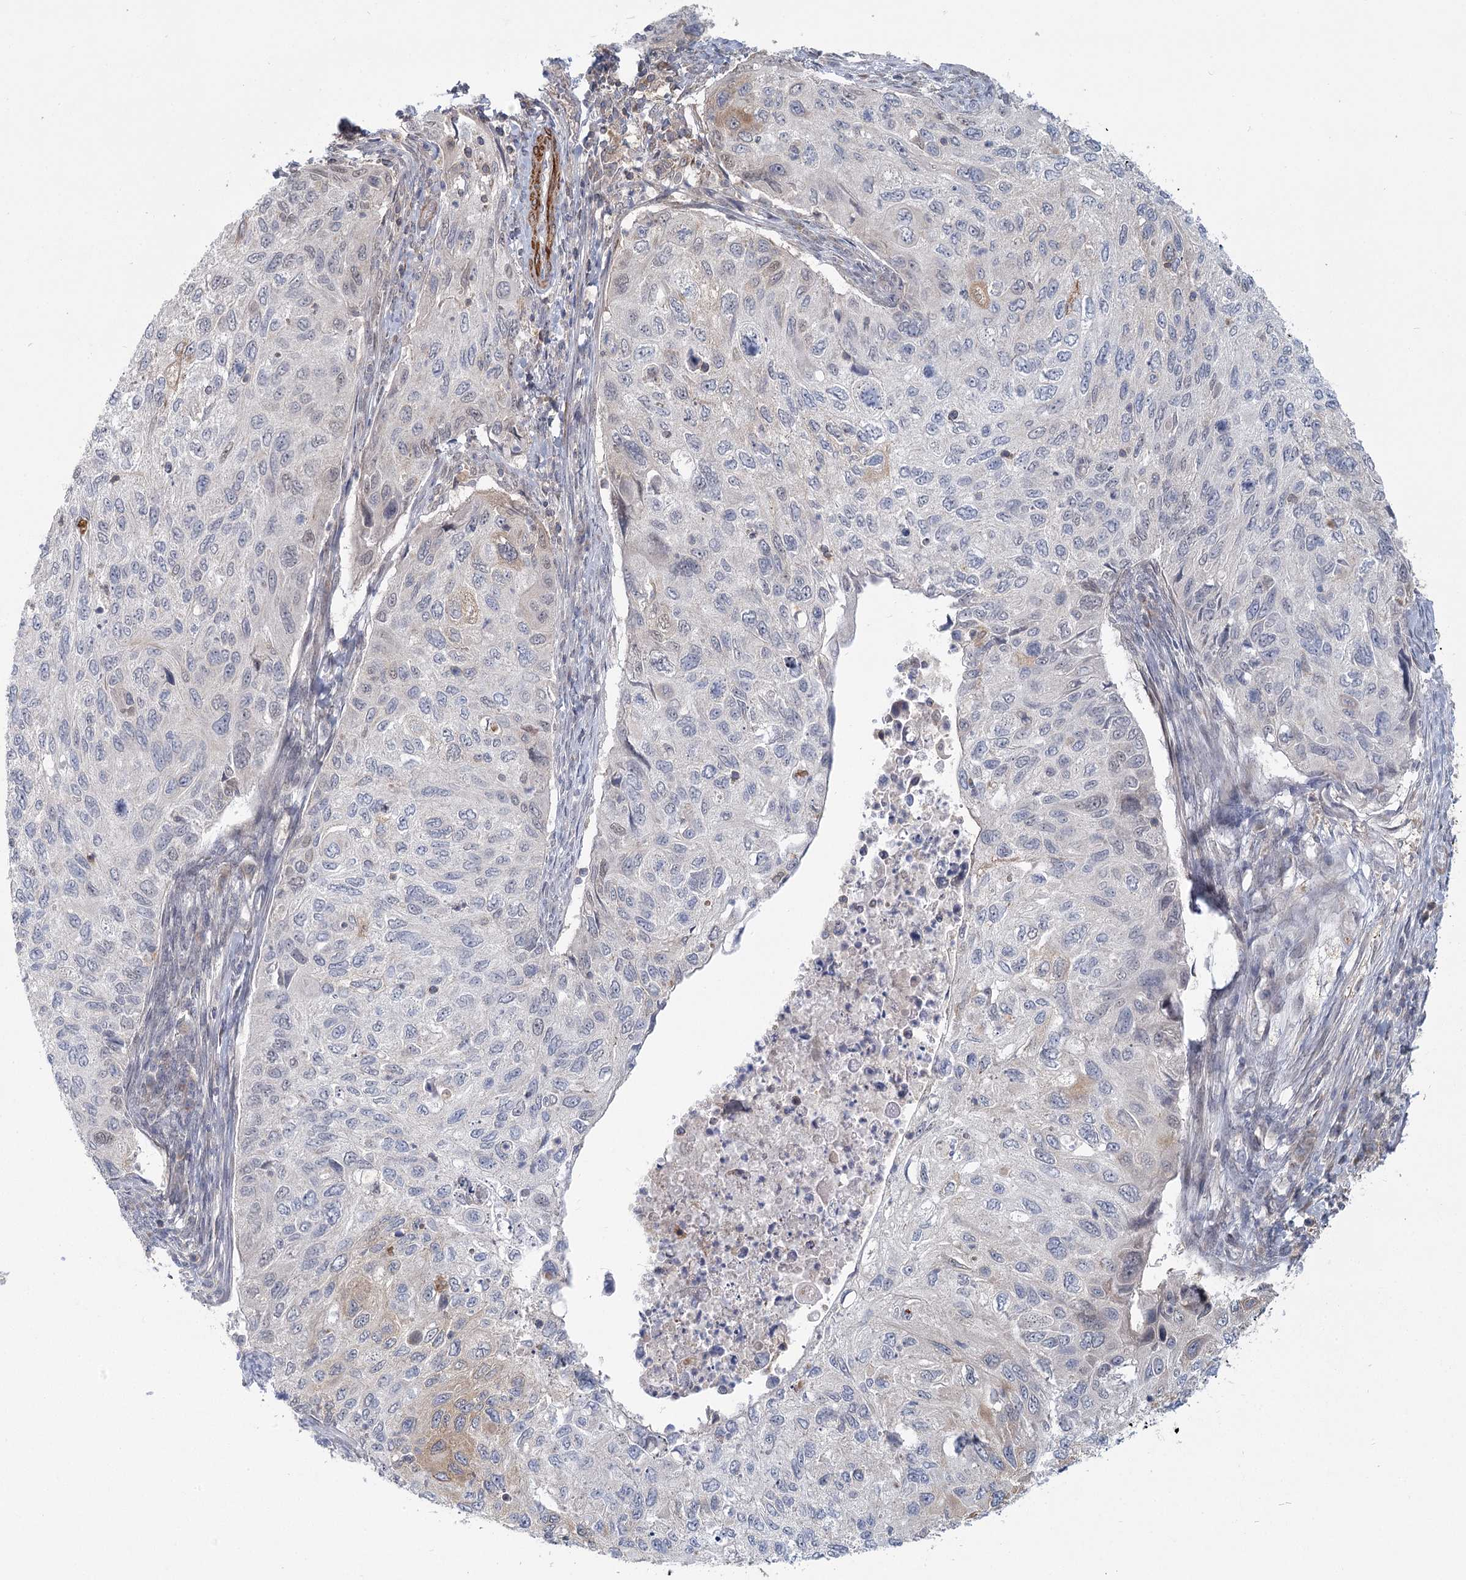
{"staining": {"intensity": "moderate", "quantity": "<25%", "location": "cytoplasmic/membranous"}, "tissue": "cervical cancer", "cell_type": "Tumor cells", "image_type": "cancer", "snomed": [{"axis": "morphology", "description": "Squamous cell carcinoma, NOS"}, {"axis": "topography", "description": "Cervix"}], "caption": "This is an image of immunohistochemistry (IHC) staining of cervical cancer (squamous cell carcinoma), which shows moderate positivity in the cytoplasmic/membranous of tumor cells.", "gene": "USP11", "patient": {"sex": "female", "age": 70}}